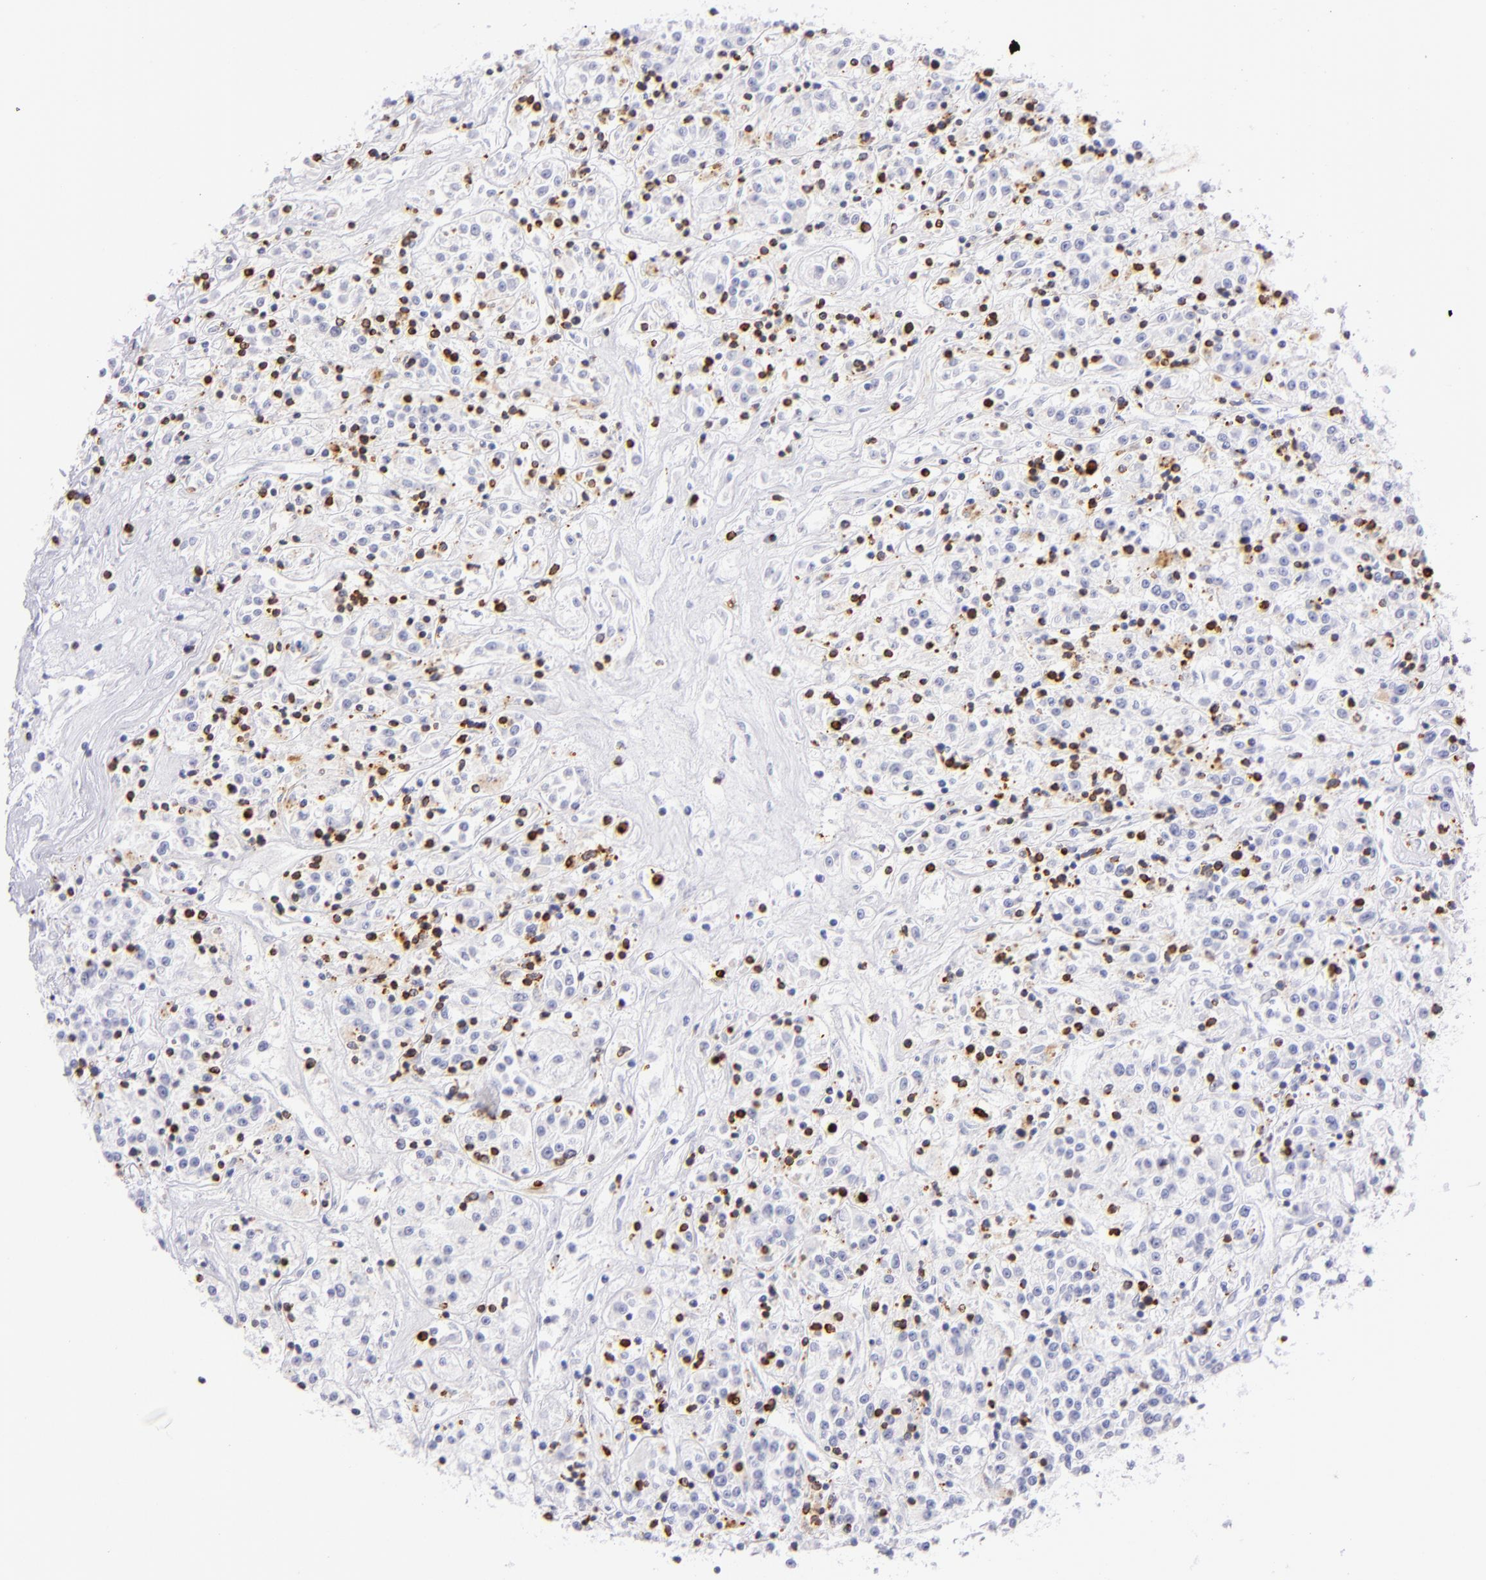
{"staining": {"intensity": "negative", "quantity": "none", "location": "none"}, "tissue": "renal cancer", "cell_type": "Tumor cells", "image_type": "cancer", "snomed": [{"axis": "morphology", "description": "Adenocarcinoma, NOS"}, {"axis": "topography", "description": "Kidney"}], "caption": "Immunohistochemistry histopathology image of neoplastic tissue: human adenocarcinoma (renal) stained with DAB demonstrates no significant protein expression in tumor cells. The staining was performed using DAB (3,3'-diaminobenzidine) to visualize the protein expression in brown, while the nuclei were stained in blue with hematoxylin (Magnification: 20x).", "gene": "PRF1", "patient": {"sex": "female", "age": 76}}